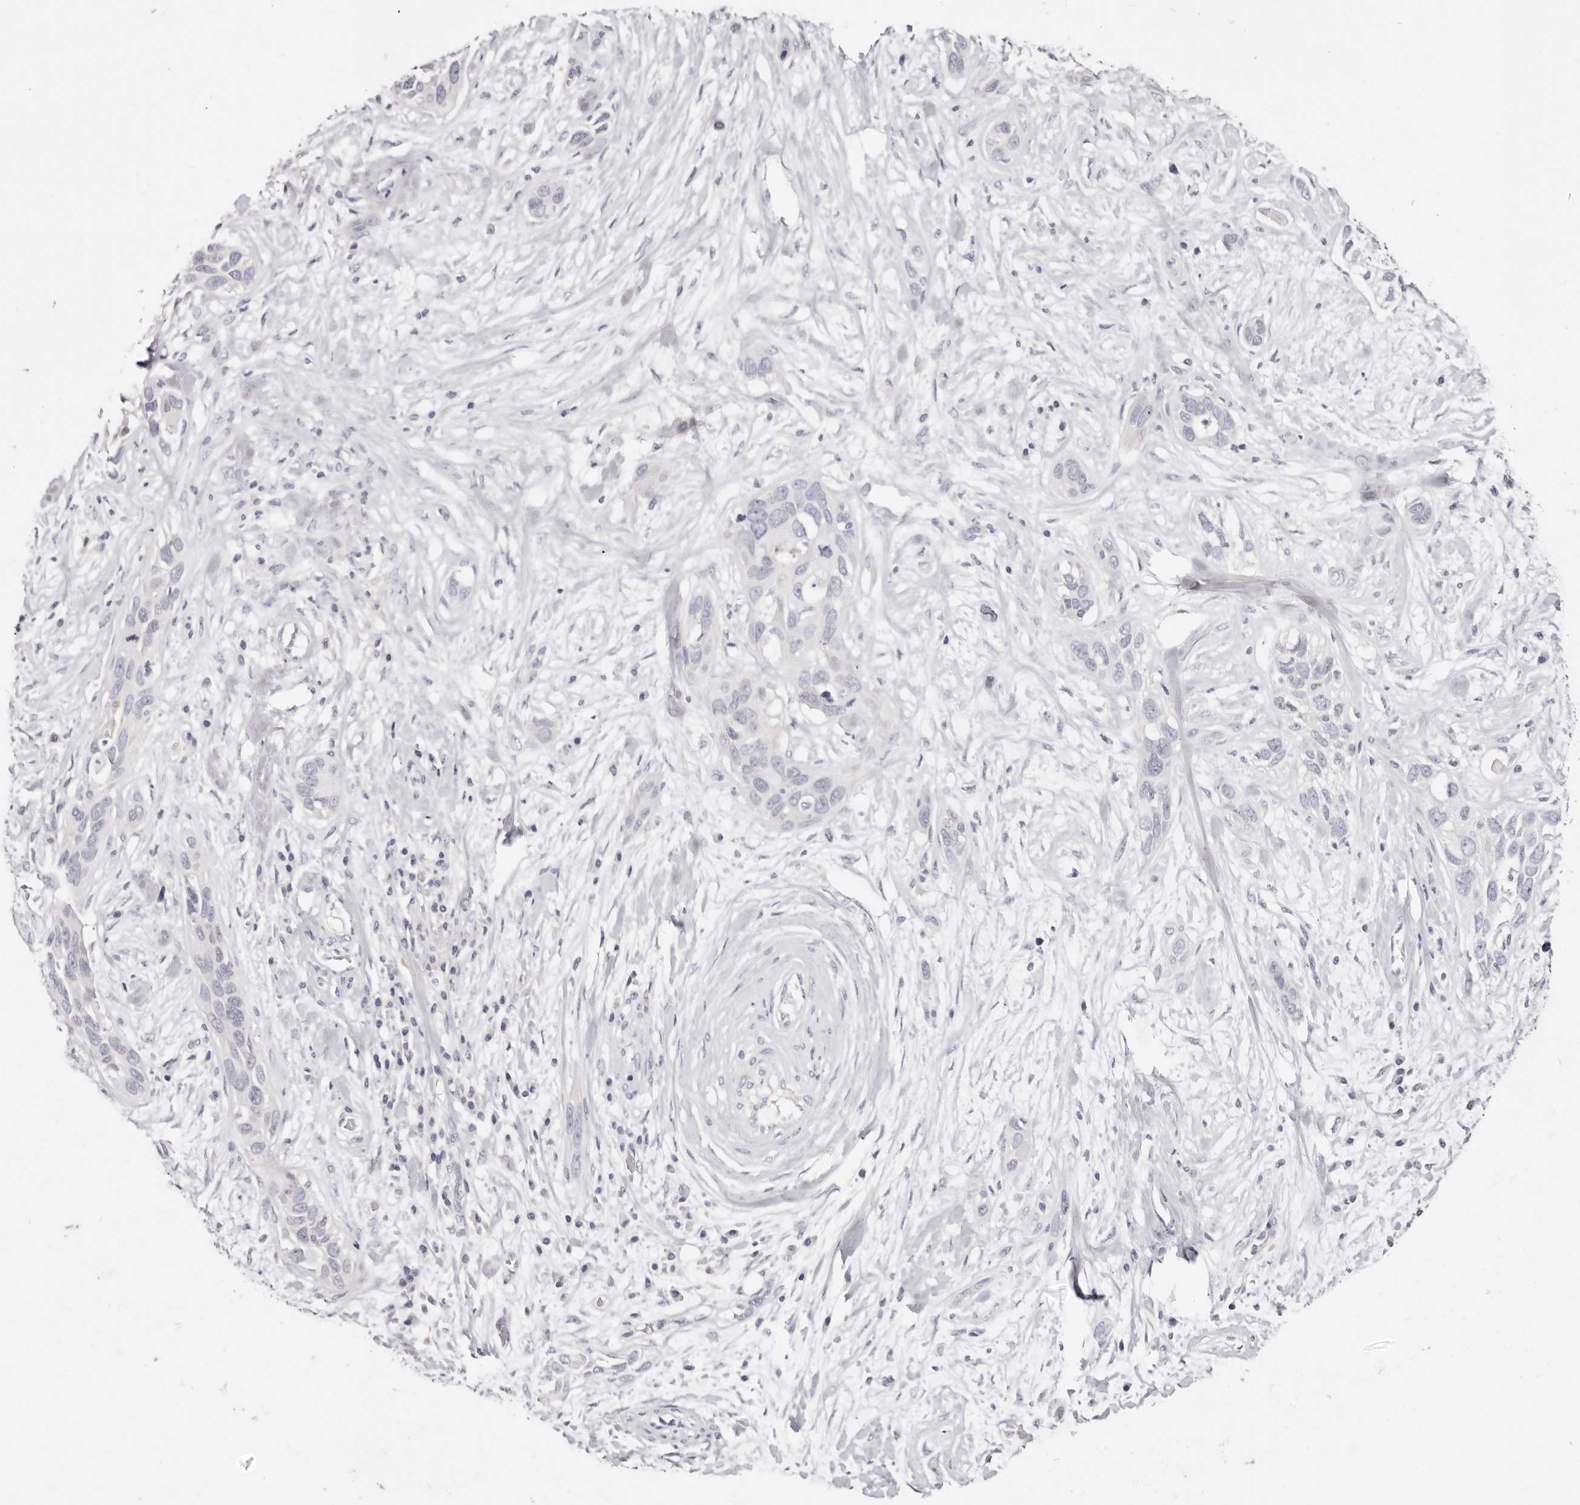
{"staining": {"intensity": "negative", "quantity": "none", "location": "none"}, "tissue": "pancreatic cancer", "cell_type": "Tumor cells", "image_type": "cancer", "snomed": [{"axis": "morphology", "description": "Adenocarcinoma, NOS"}, {"axis": "topography", "description": "Pancreas"}], "caption": "Tumor cells show no significant protein staining in pancreatic cancer.", "gene": "ROM1", "patient": {"sex": "female", "age": 60}}